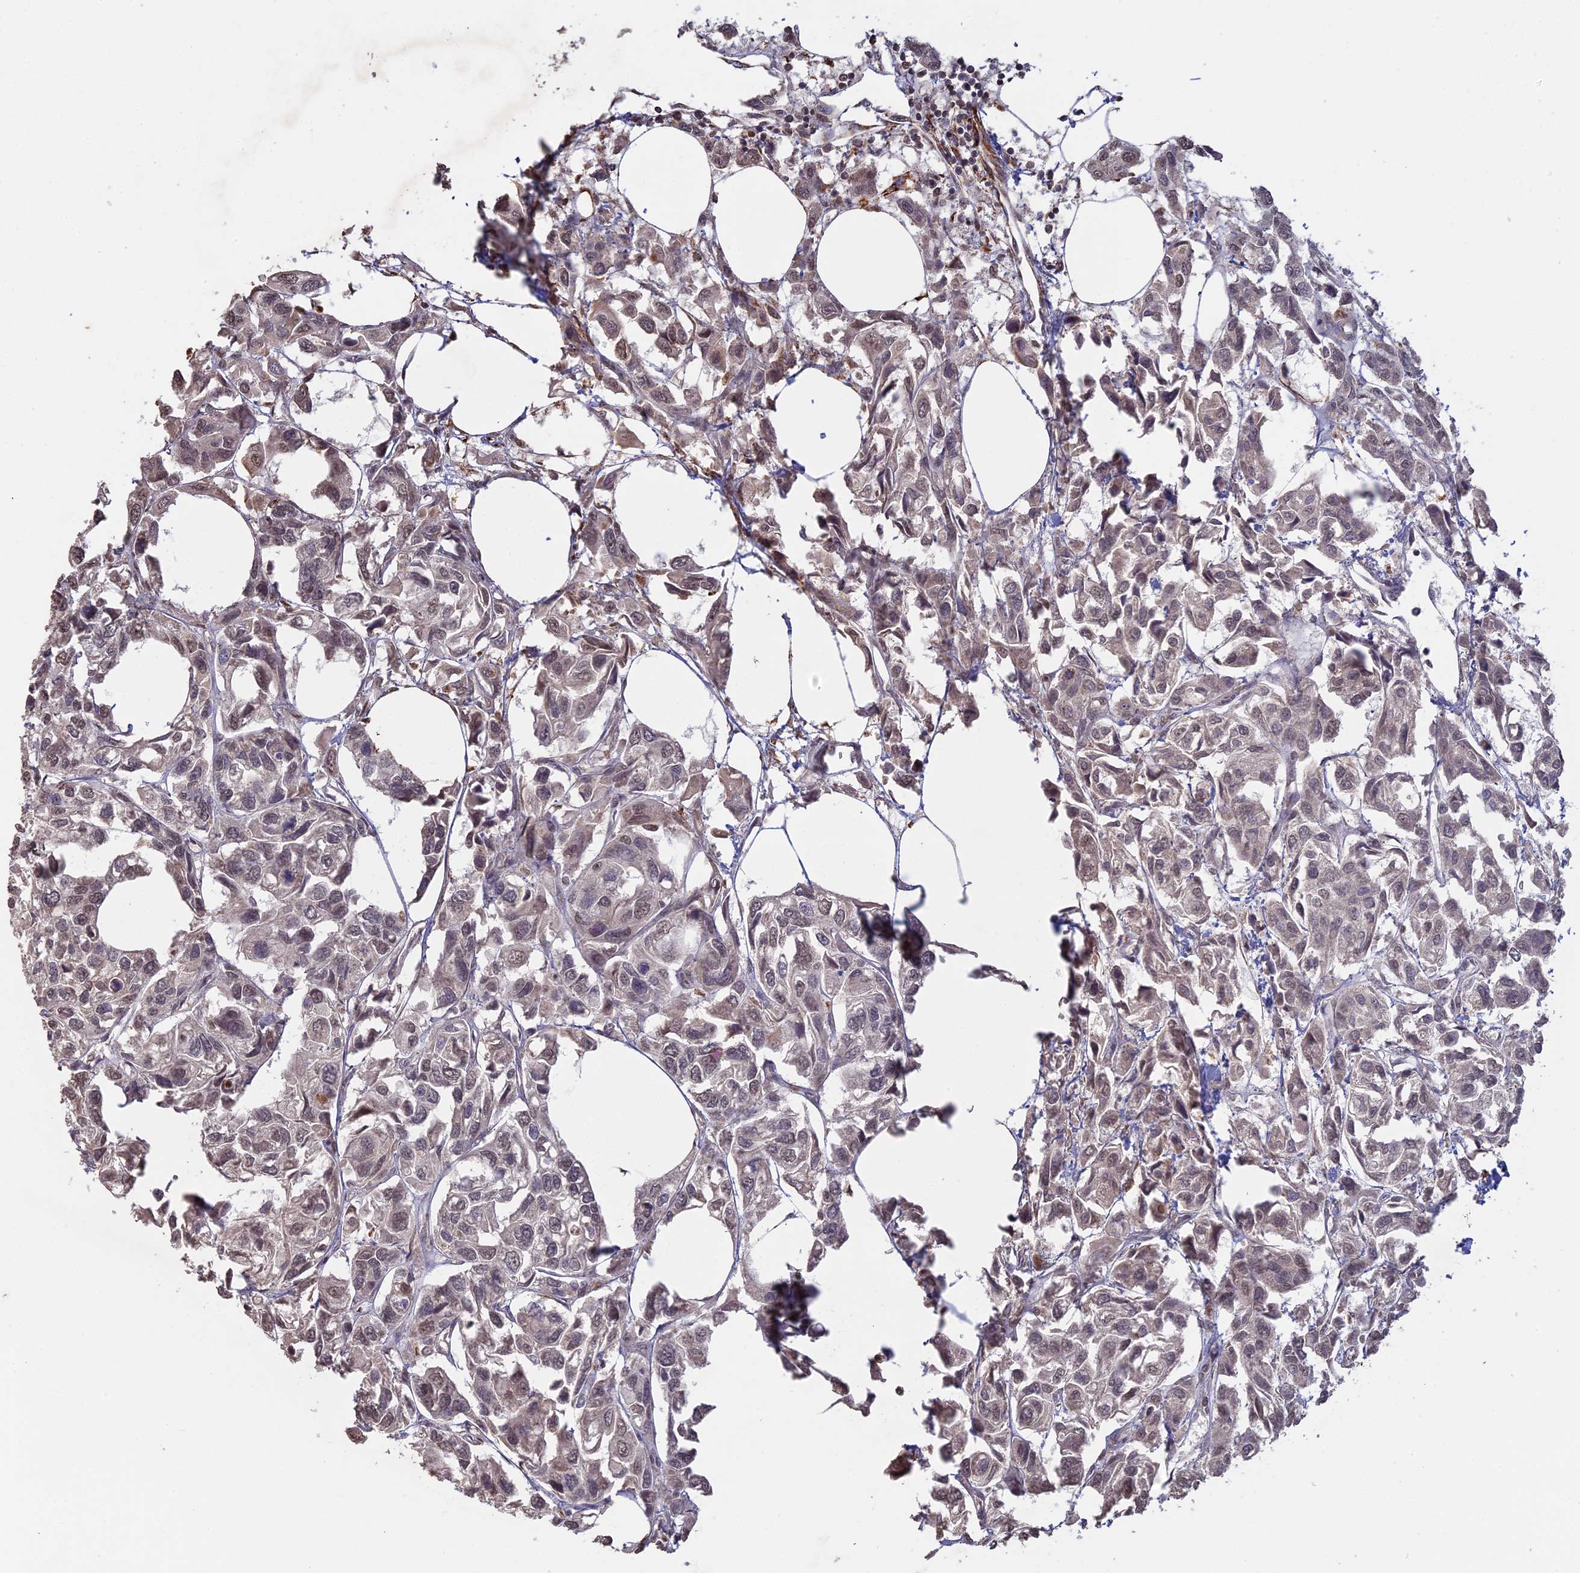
{"staining": {"intensity": "weak", "quantity": ">75%", "location": "nuclear"}, "tissue": "urothelial cancer", "cell_type": "Tumor cells", "image_type": "cancer", "snomed": [{"axis": "morphology", "description": "Urothelial carcinoma, High grade"}, {"axis": "topography", "description": "Urinary bladder"}], "caption": "High-grade urothelial carcinoma stained with IHC reveals weak nuclear positivity in about >75% of tumor cells.", "gene": "FAM210B", "patient": {"sex": "male", "age": 67}}